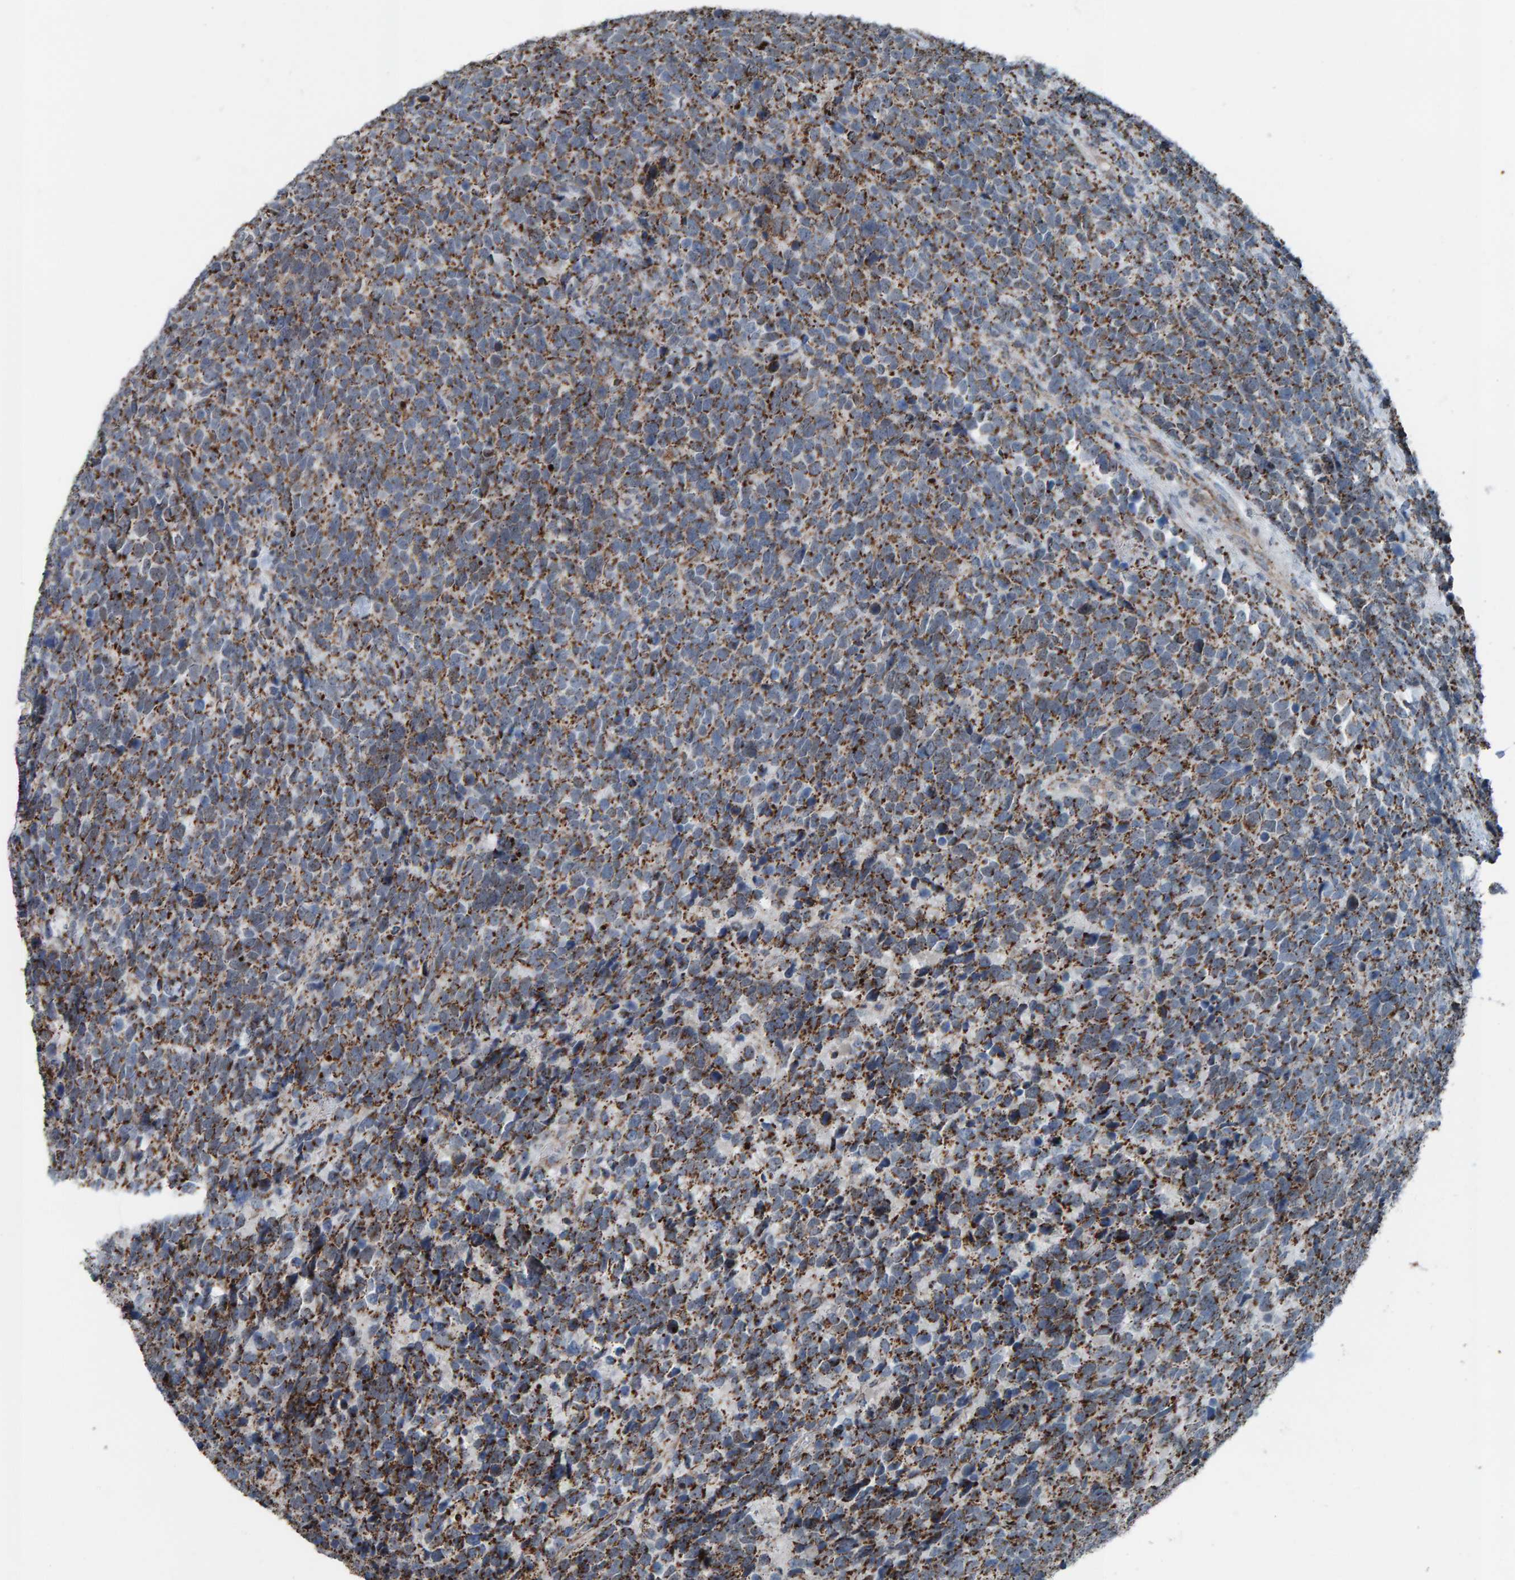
{"staining": {"intensity": "moderate", "quantity": "25%-75%", "location": "cytoplasmic/membranous"}, "tissue": "urothelial cancer", "cell_type": "Tumor cells", "image_type": "cancer", "snomed": [{"axis": "morphology", "description": "Urothelial carcinoma, High grade"}, {"axis": "topography", "description": "Urinary bladder"}], "caption": "Urothelial carcinoma (high-grade) was stained to show a protein in brown. There is medium levels of moderate cytoplasmic/membranous positivity in approximately 25%-75% of tumor cells.", "gene": "ZNF48", "patient": {"sex": "female", "age": 82}}